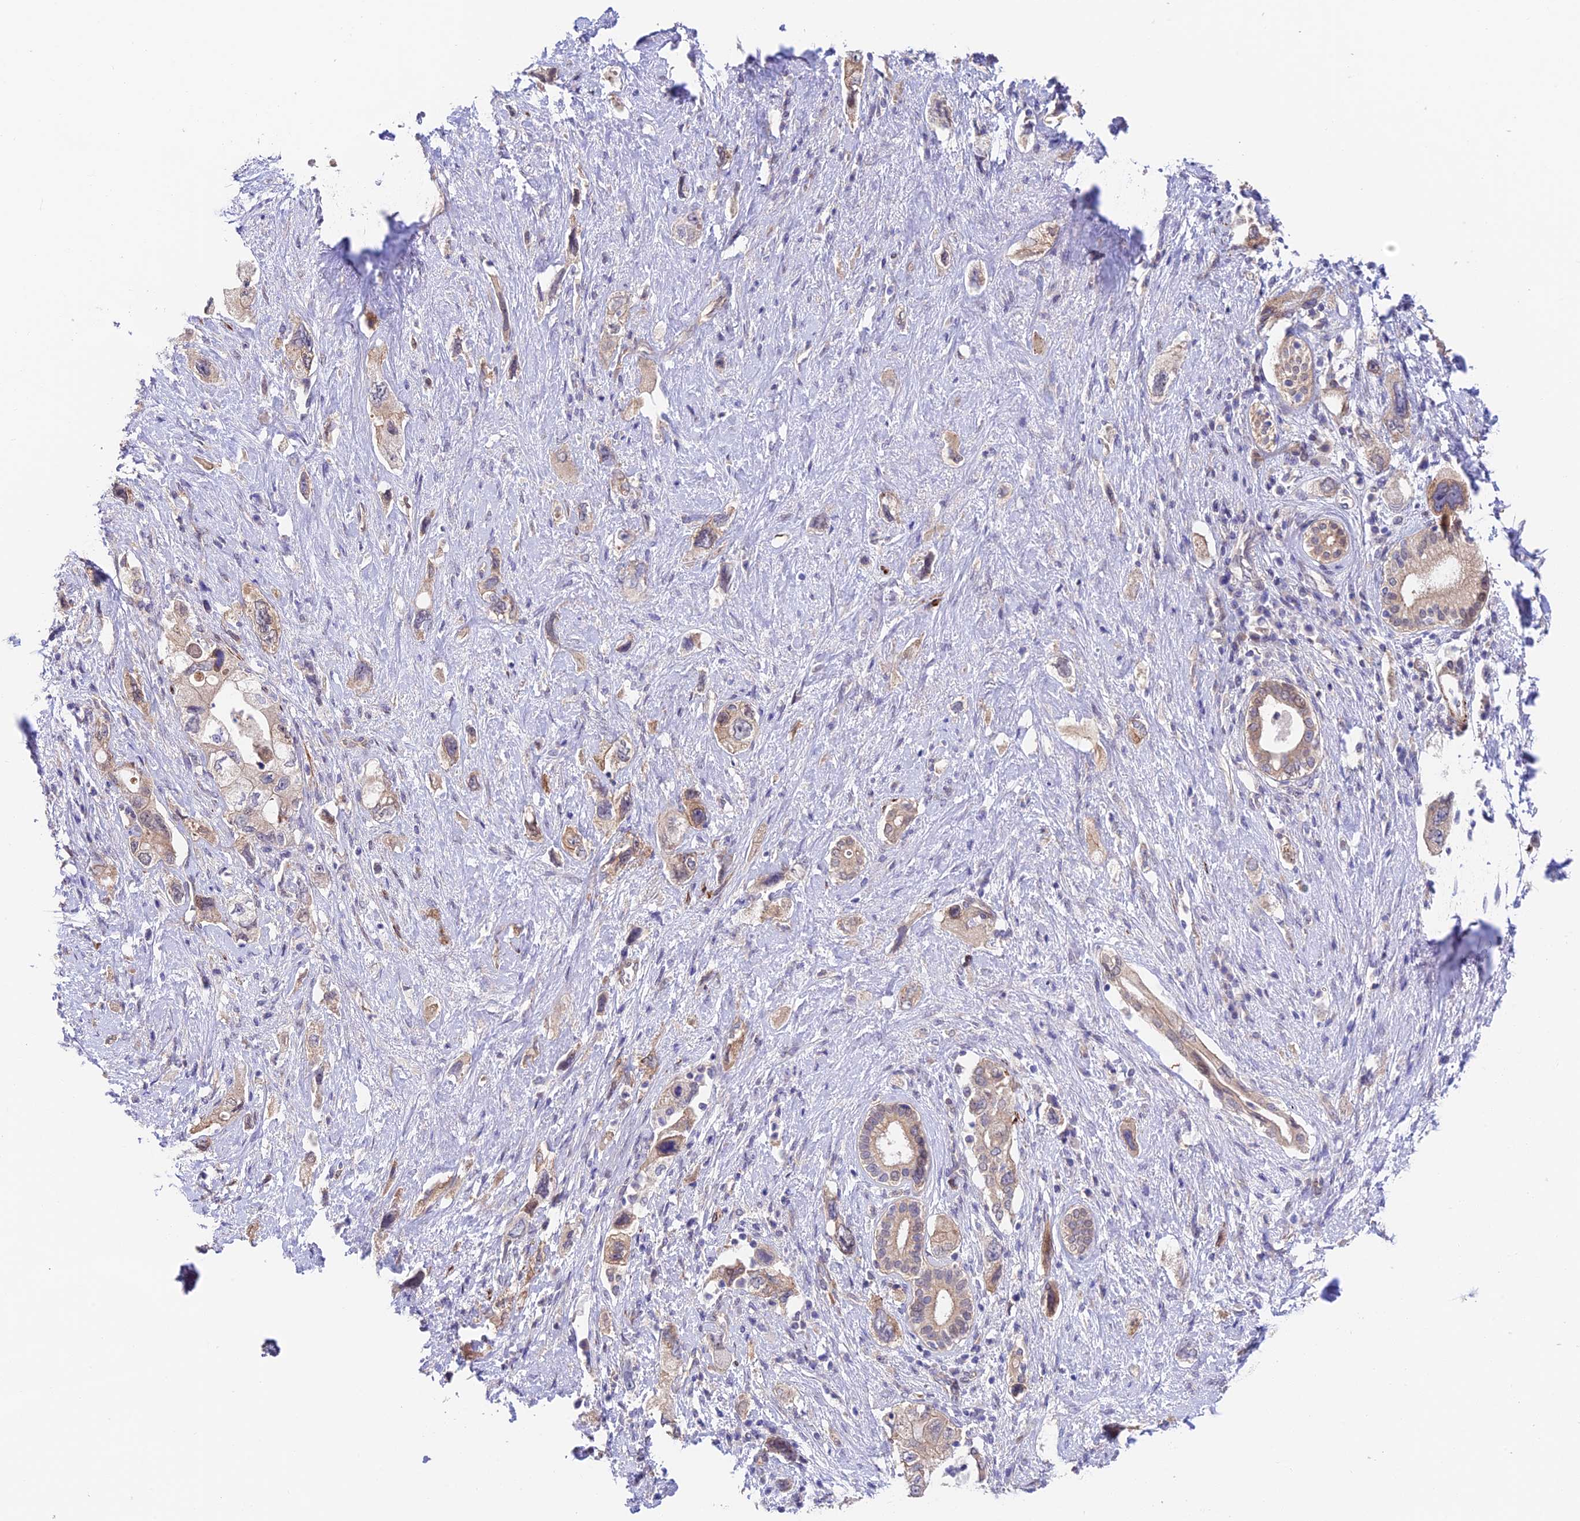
{"staining": {"intensity": "weak", "quantity": "<25%", "location": "cytoplasmic/membranous"}, "tissue": "pancreatic cancer", "cell_type": "Tumor cells", "image_type": "cancer", "snomed": [{"axis": "morphology", "description": "Adenocarcinoma, NOS"}, {"axis": "topography", "description": "Pancreas"}], "caption": "An IHC photomicrograph of pancreatic adenocarcinoma is shown. There is no staining in tumor cells of pancreatic adenocarcinoma.", "gene": "ANKRD50", "patient": {"sex": "female", "age": 73}}